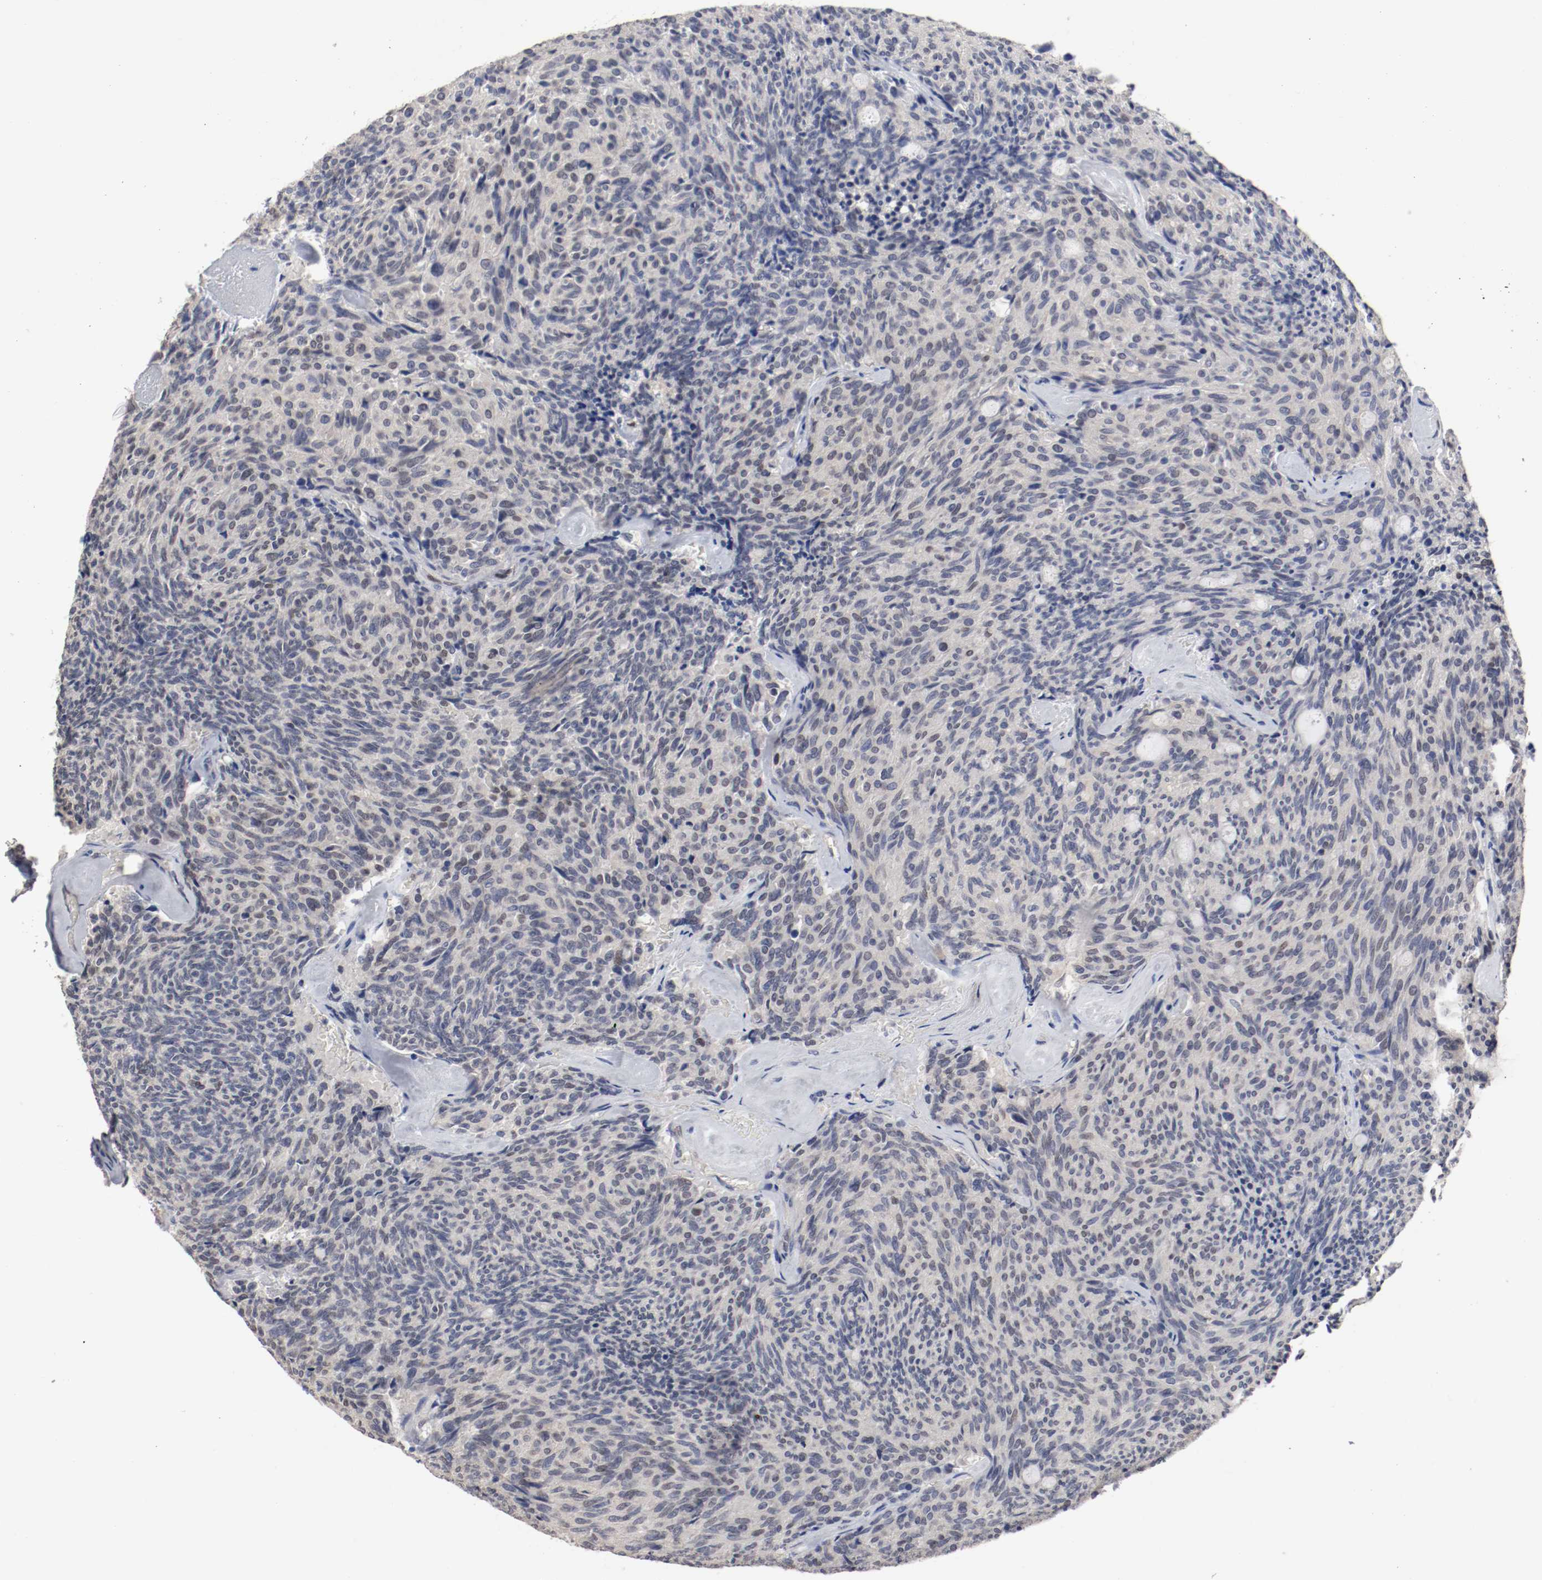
{"staining": {"intensity": "weak", "quantity": "<25%", "location": "nuclear"}, "tissue": "carcinoid", "cell_type": "Tumor cells", "image_type": "cancer", "snomed": [{"axis": "morphology", "description": "Carcinoid, malignant, NOS"}, {"axis": "topography", "description": "Pancreas"}], "caption": "Immunohistochemical staining of malignant carcinoid displays no significant staining in tumor cells.", "gene": "FOSL2", "patient": {"sex": "female", "age": 54}}